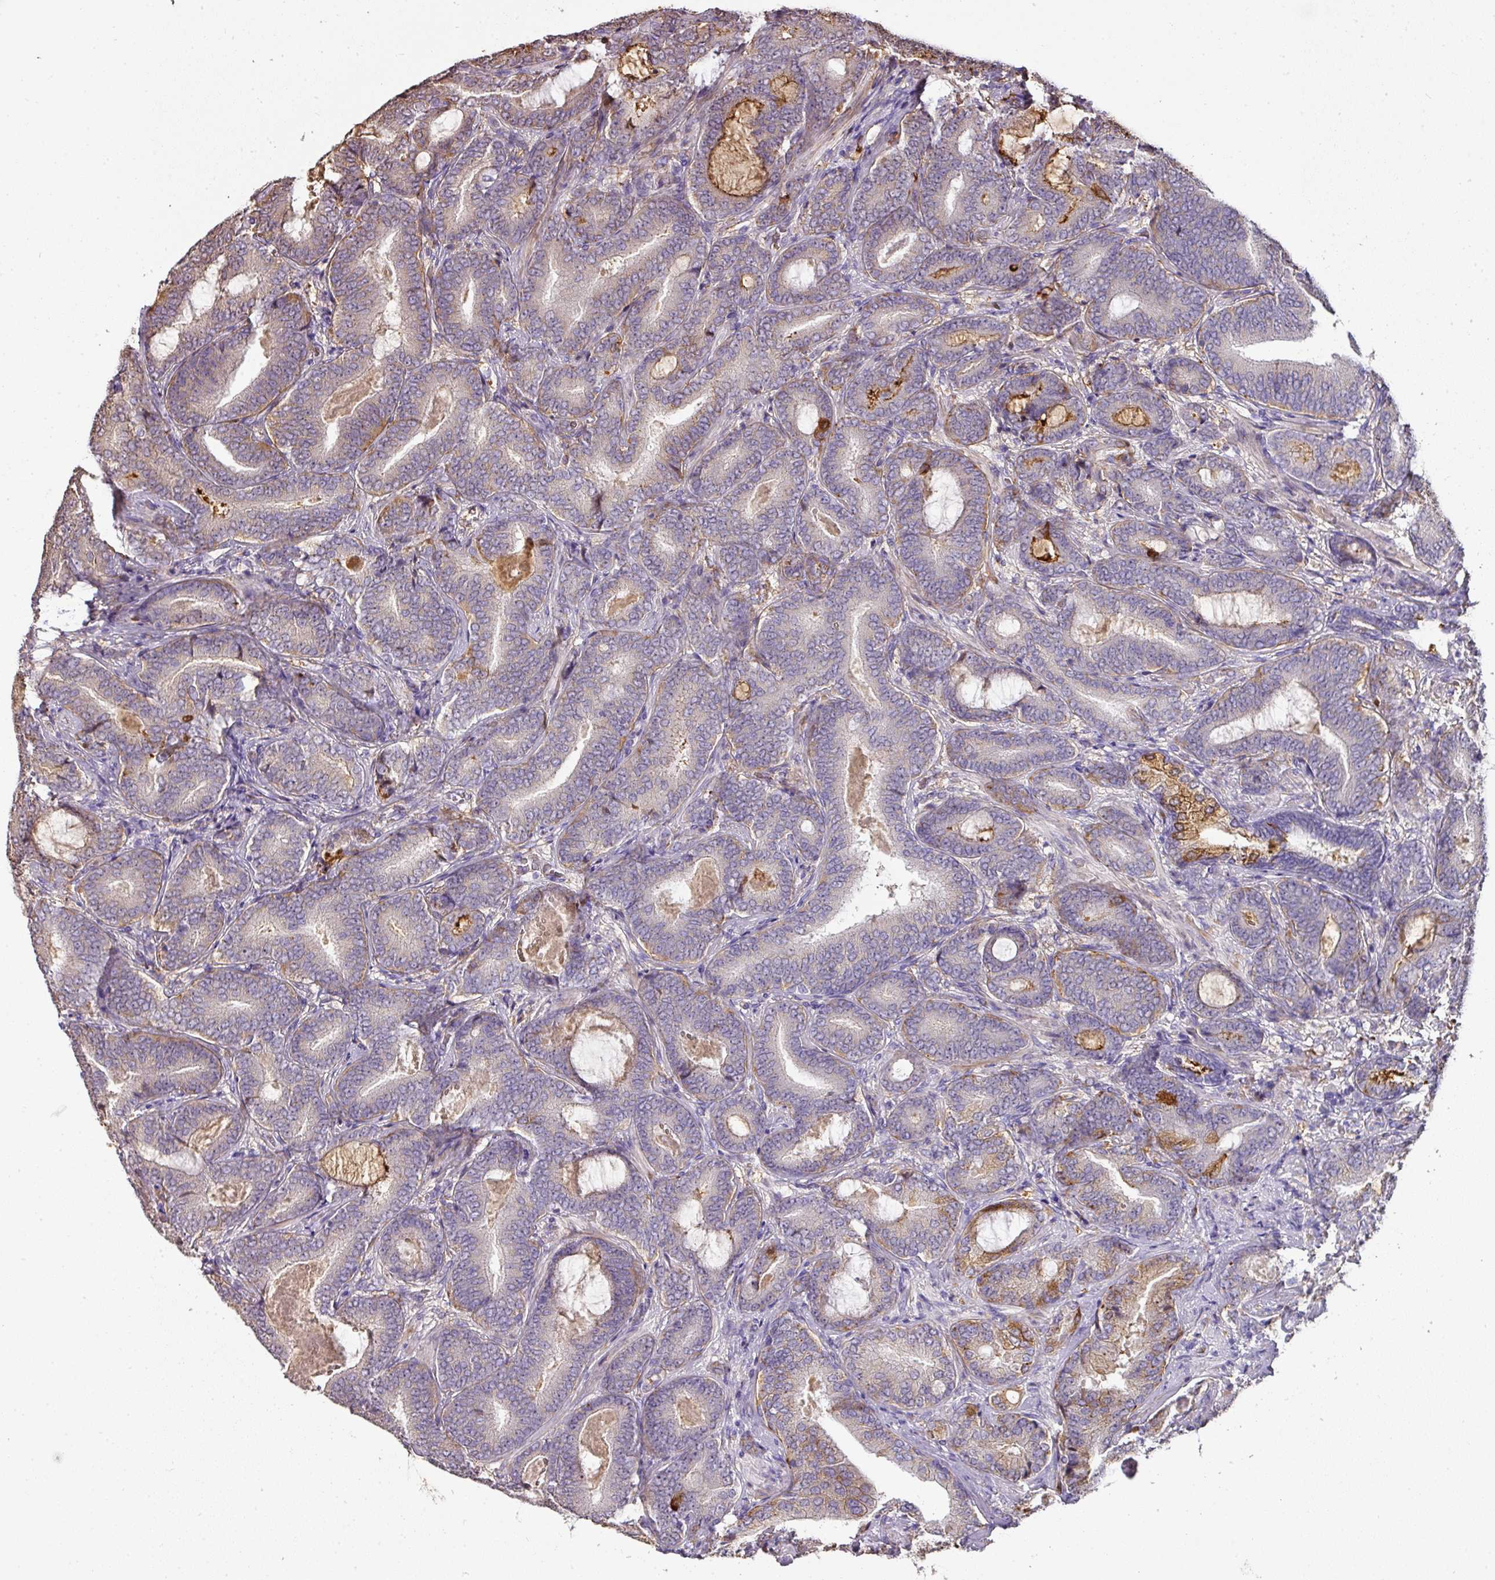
{"staining": {"intensity": "weak", "quantity": "25%-75%", "location": "cytoplasmic/membranous"}, "tissue": "prostate cancer", "cell_type": "Tumor cells", "image_type": "cancer", "snomed": [{"axis": "morphology", "description": "Adenocarcinoma, Low grade"}, {"axis": "topography", "description": "Prostate and seminal vesicle, NOS"}], "caption": "Protein analysis of prostate cancer tissue reveals weak cytoplasmic/membranous expression in approximately 25%-75% of tumor cells.", "gene": "CCZ1", "patient": {"sex": "male", "age": 61}}